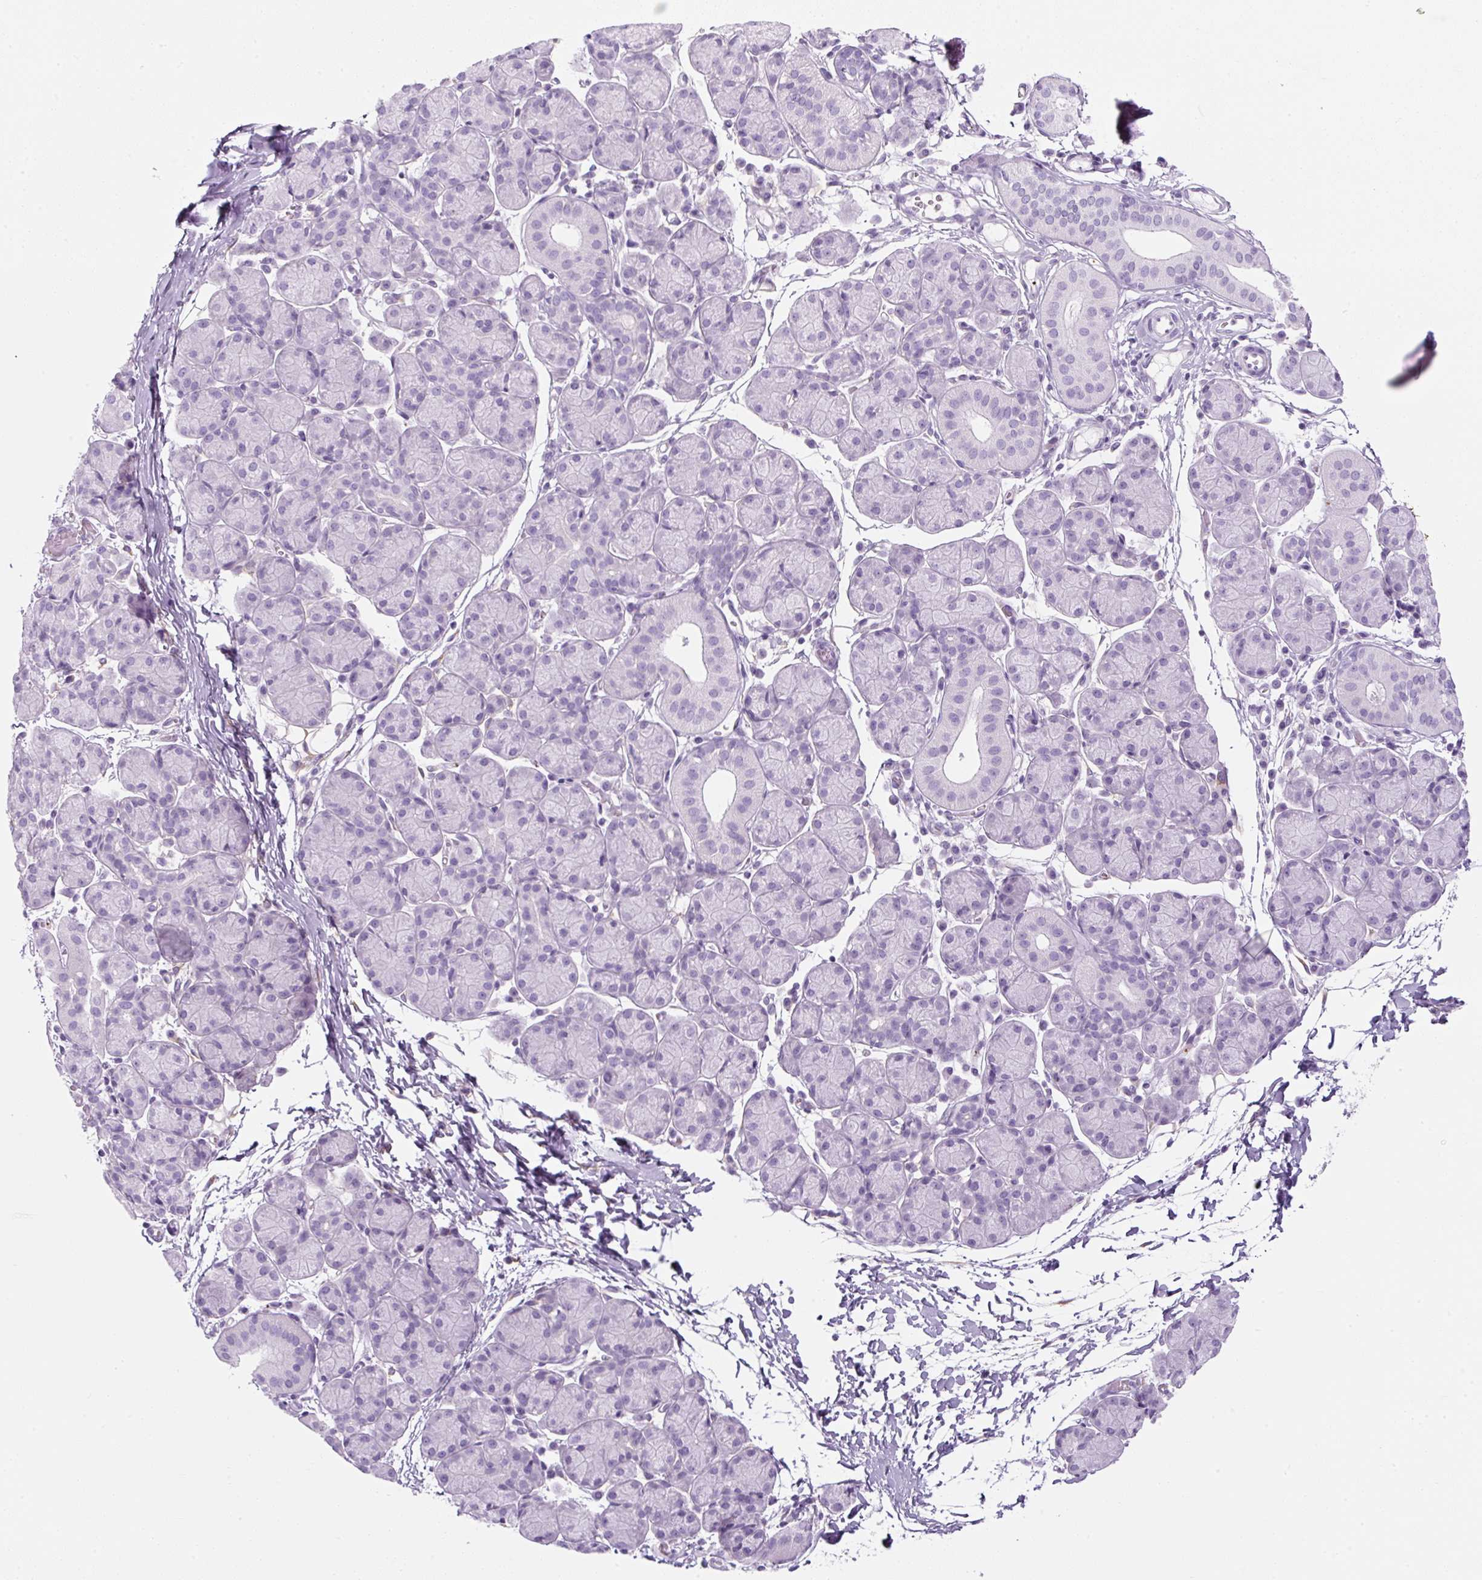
{"staining": {"intensity": "negative", "quantity": "none", "location": "none"}, "tissue": "salivary gland", "cell_type": "Glandular cells", "image_type": "normal", "snomed": [{"axis": "morphology", "description": "Normal tissue, NOS"}, {"axis": "morphology", "description": "Inflammation, NOS"}, {"axis": "topography", "description": "Lymph node"}, {"axis": "topography", "description": "Salivary gland"}], "caption": "Immunohistochemistry (IHC) photomicrograph of unremarkable salivary gland: salivary gland stained with DAB shows no significant protein staining in glandular cells.", "gene": "ENSG00000288796", "patient": {"sex": "male", "age": 3}}